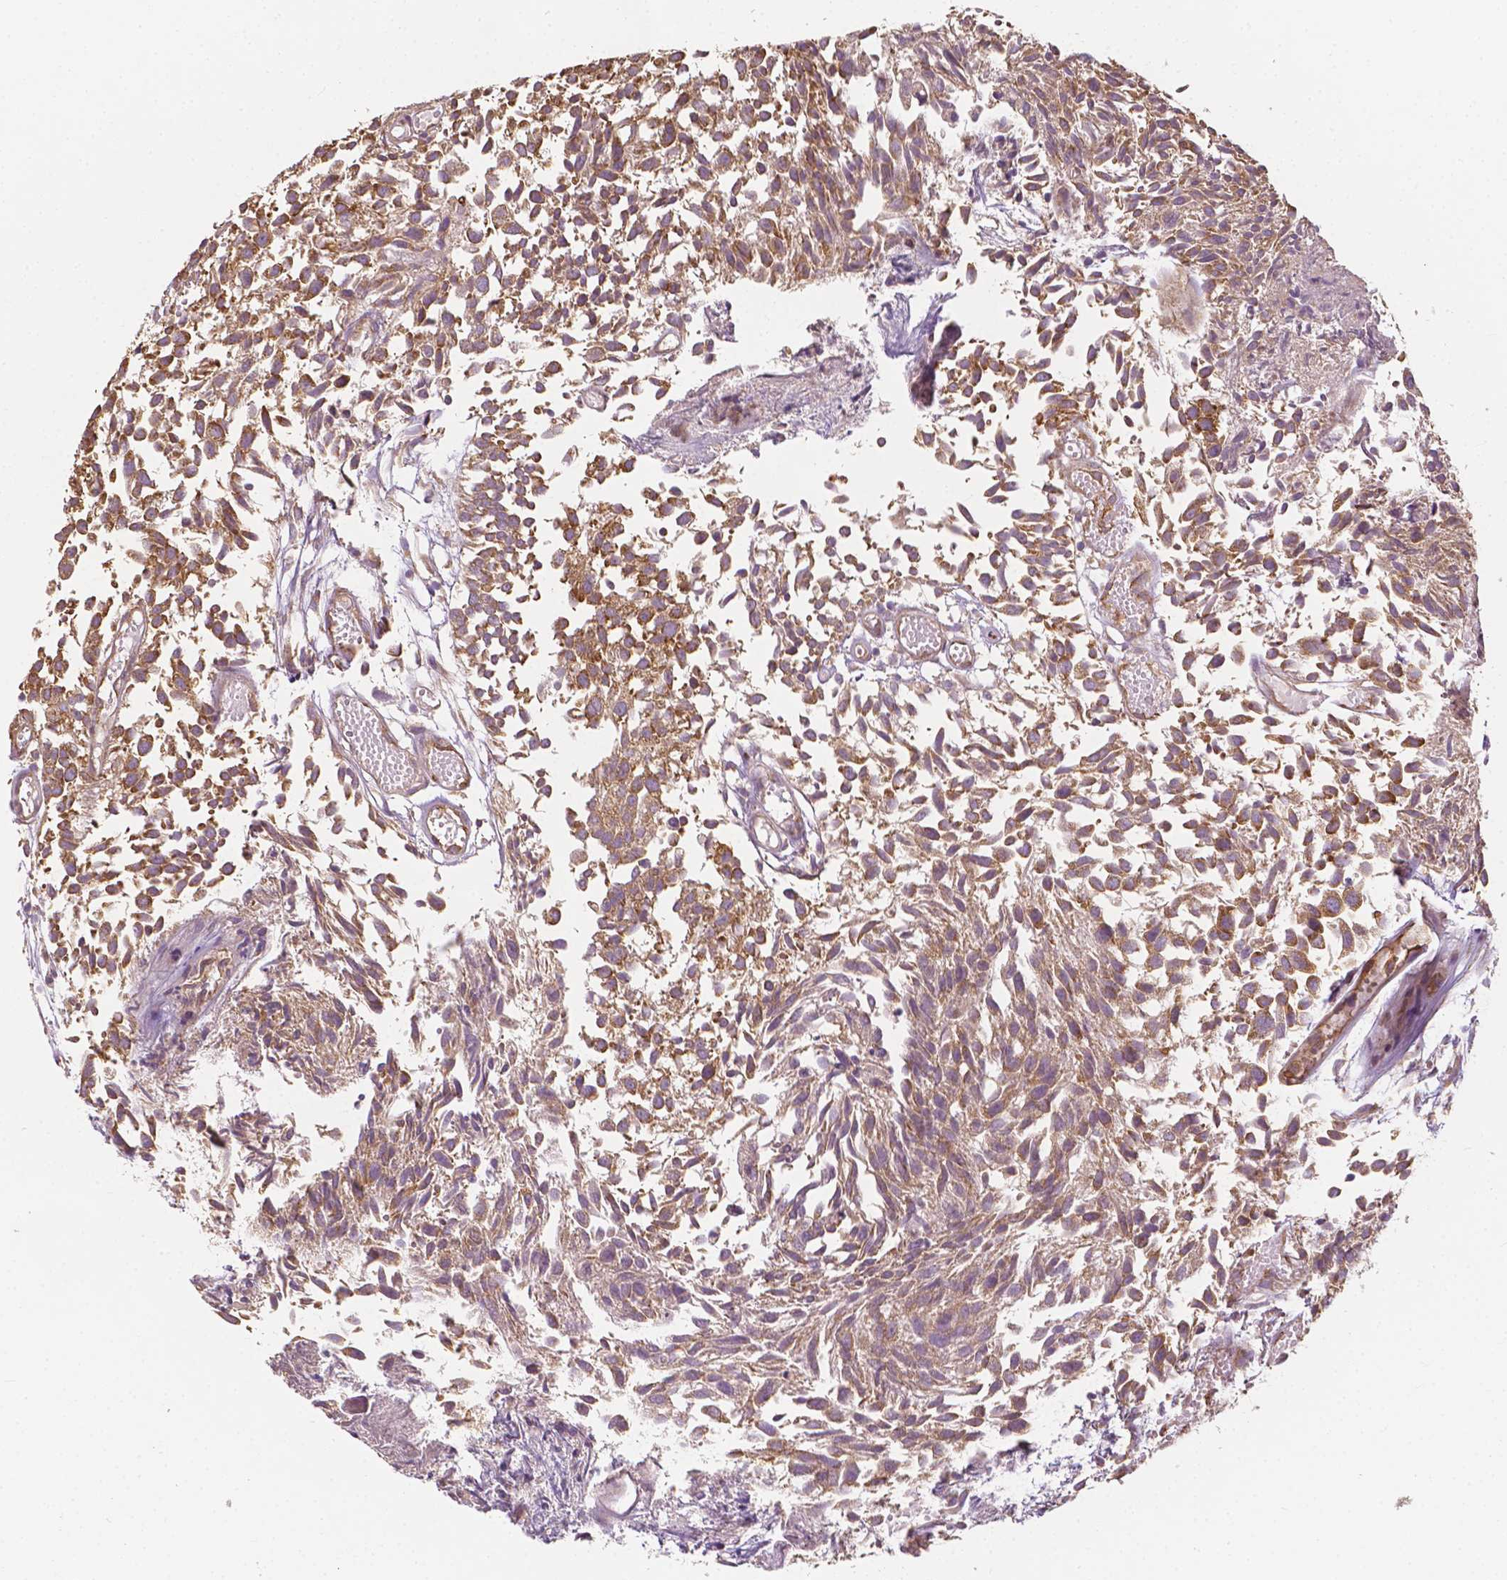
{"staining": {"intensity": "moderate", "quantity": ">75%", "location": "cytoplasmic/membranous"}, "tissue": "urothelial cancer", "cell_type": "Tumor cells", "image_type": "cancer", "snomed": [{"axis": "morphology", "description": "Urothelial carcinoma, Low grade"}, {"axis": "topography", "description": "Urinary bladder"}], "caption": "A medium amount of moderate cytoplasmic/membranous positivity is seen in approximately >75% of tumor cells in urothelial carcinoma (low-grade) tissue.", "gene": "G3BP1", "patient": {"sex": "male", "age": 70}}